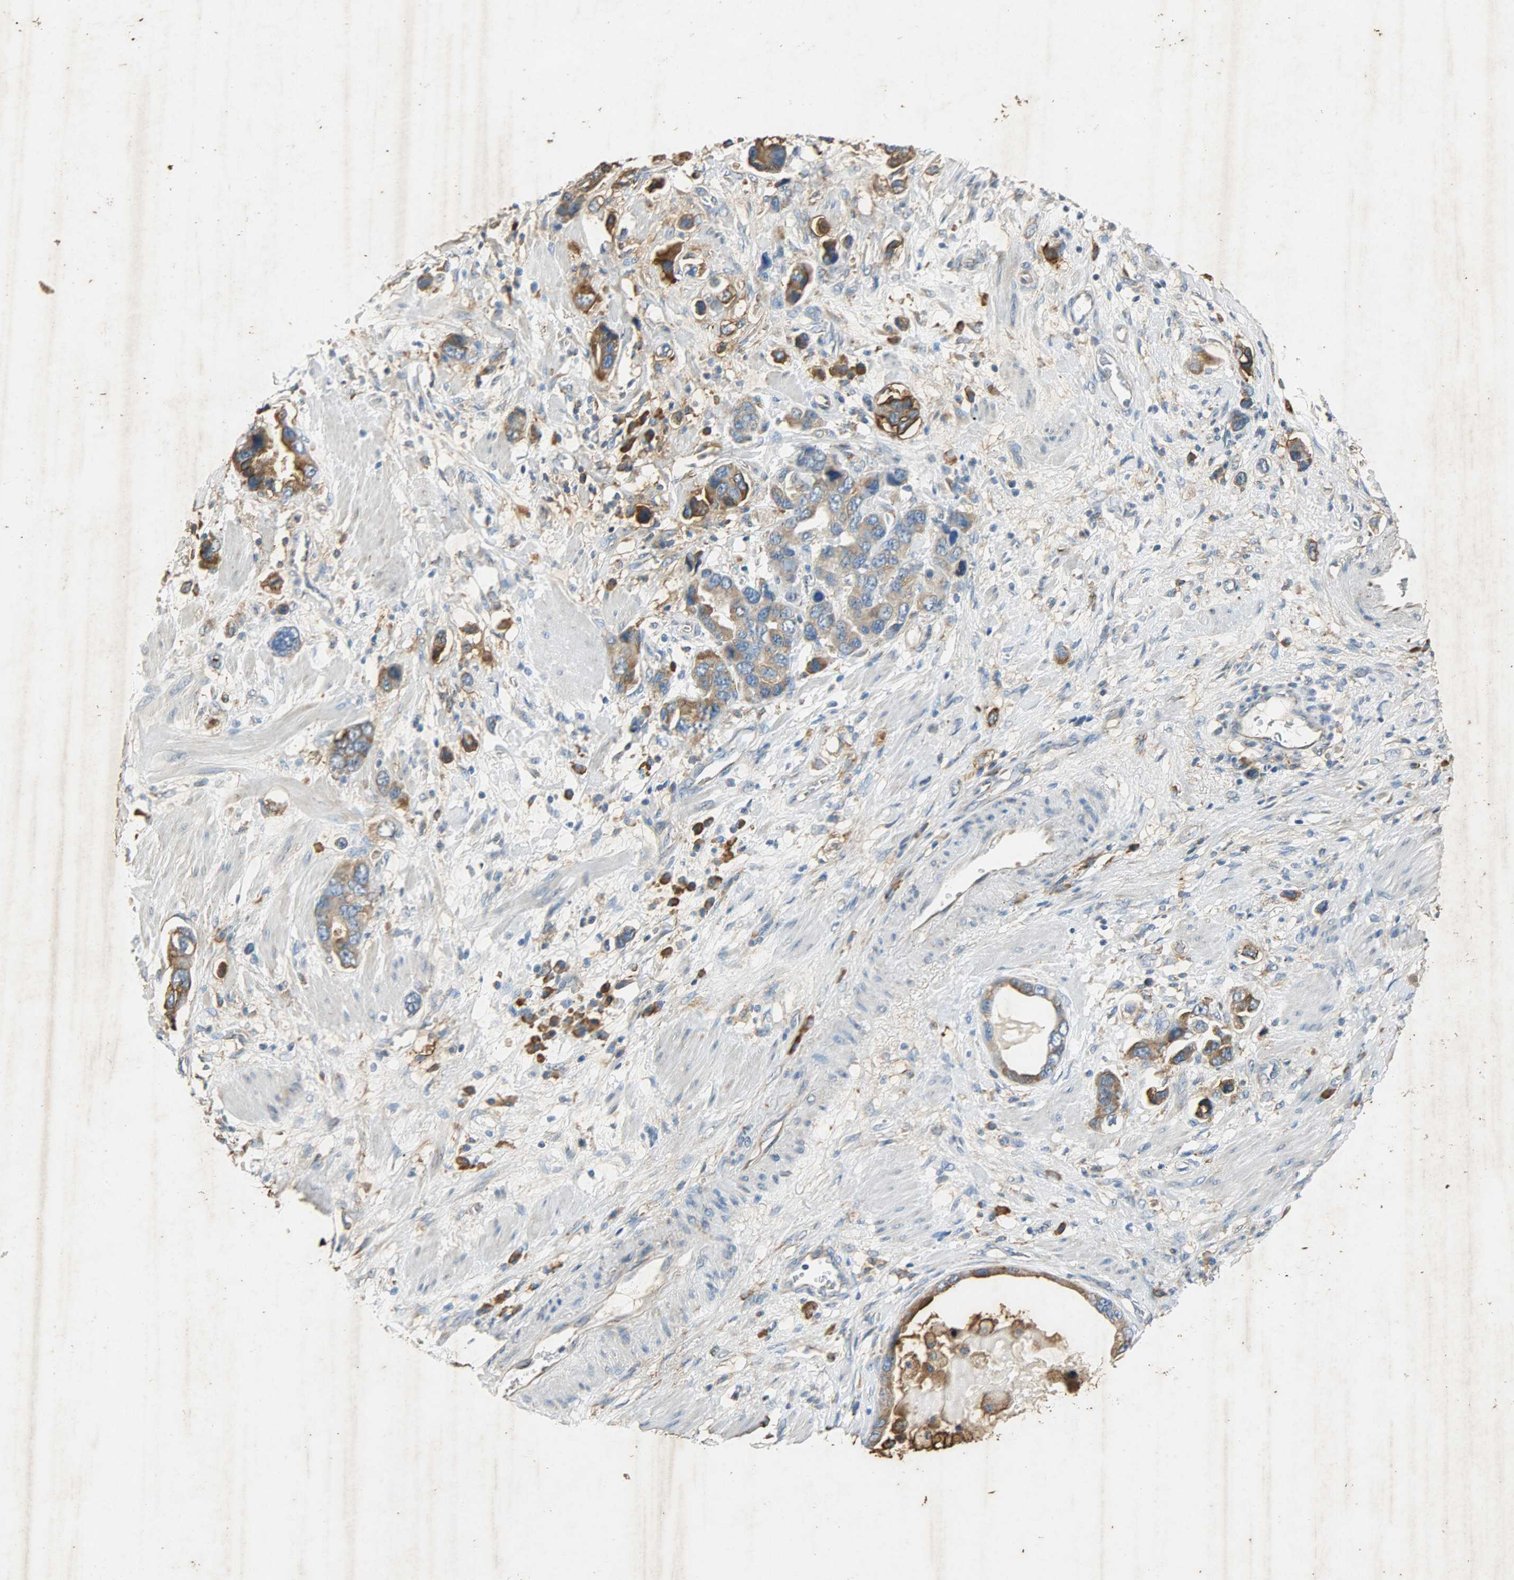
{"staining": {"intensity": "moderate", "quantity": ">75%", "location": "cytoplasmic/membranous"}, "tissue": "stomach cancer", "cell_type": "Tumor cells", "image_type": "cancer", "snomed": [{"axis": "morphology", "description": "Adenocarcinoma, NOS"}, {"axis": "topography", "description": "Stomach, lower"}], "caption": "Moderate cytoplasmic/membranous positivity is present in approximately >75% of tumor cells in adenocarcinoma (stomach).", "gene": "HSPA5", "patient": {"sex": "female", "age": 93}}